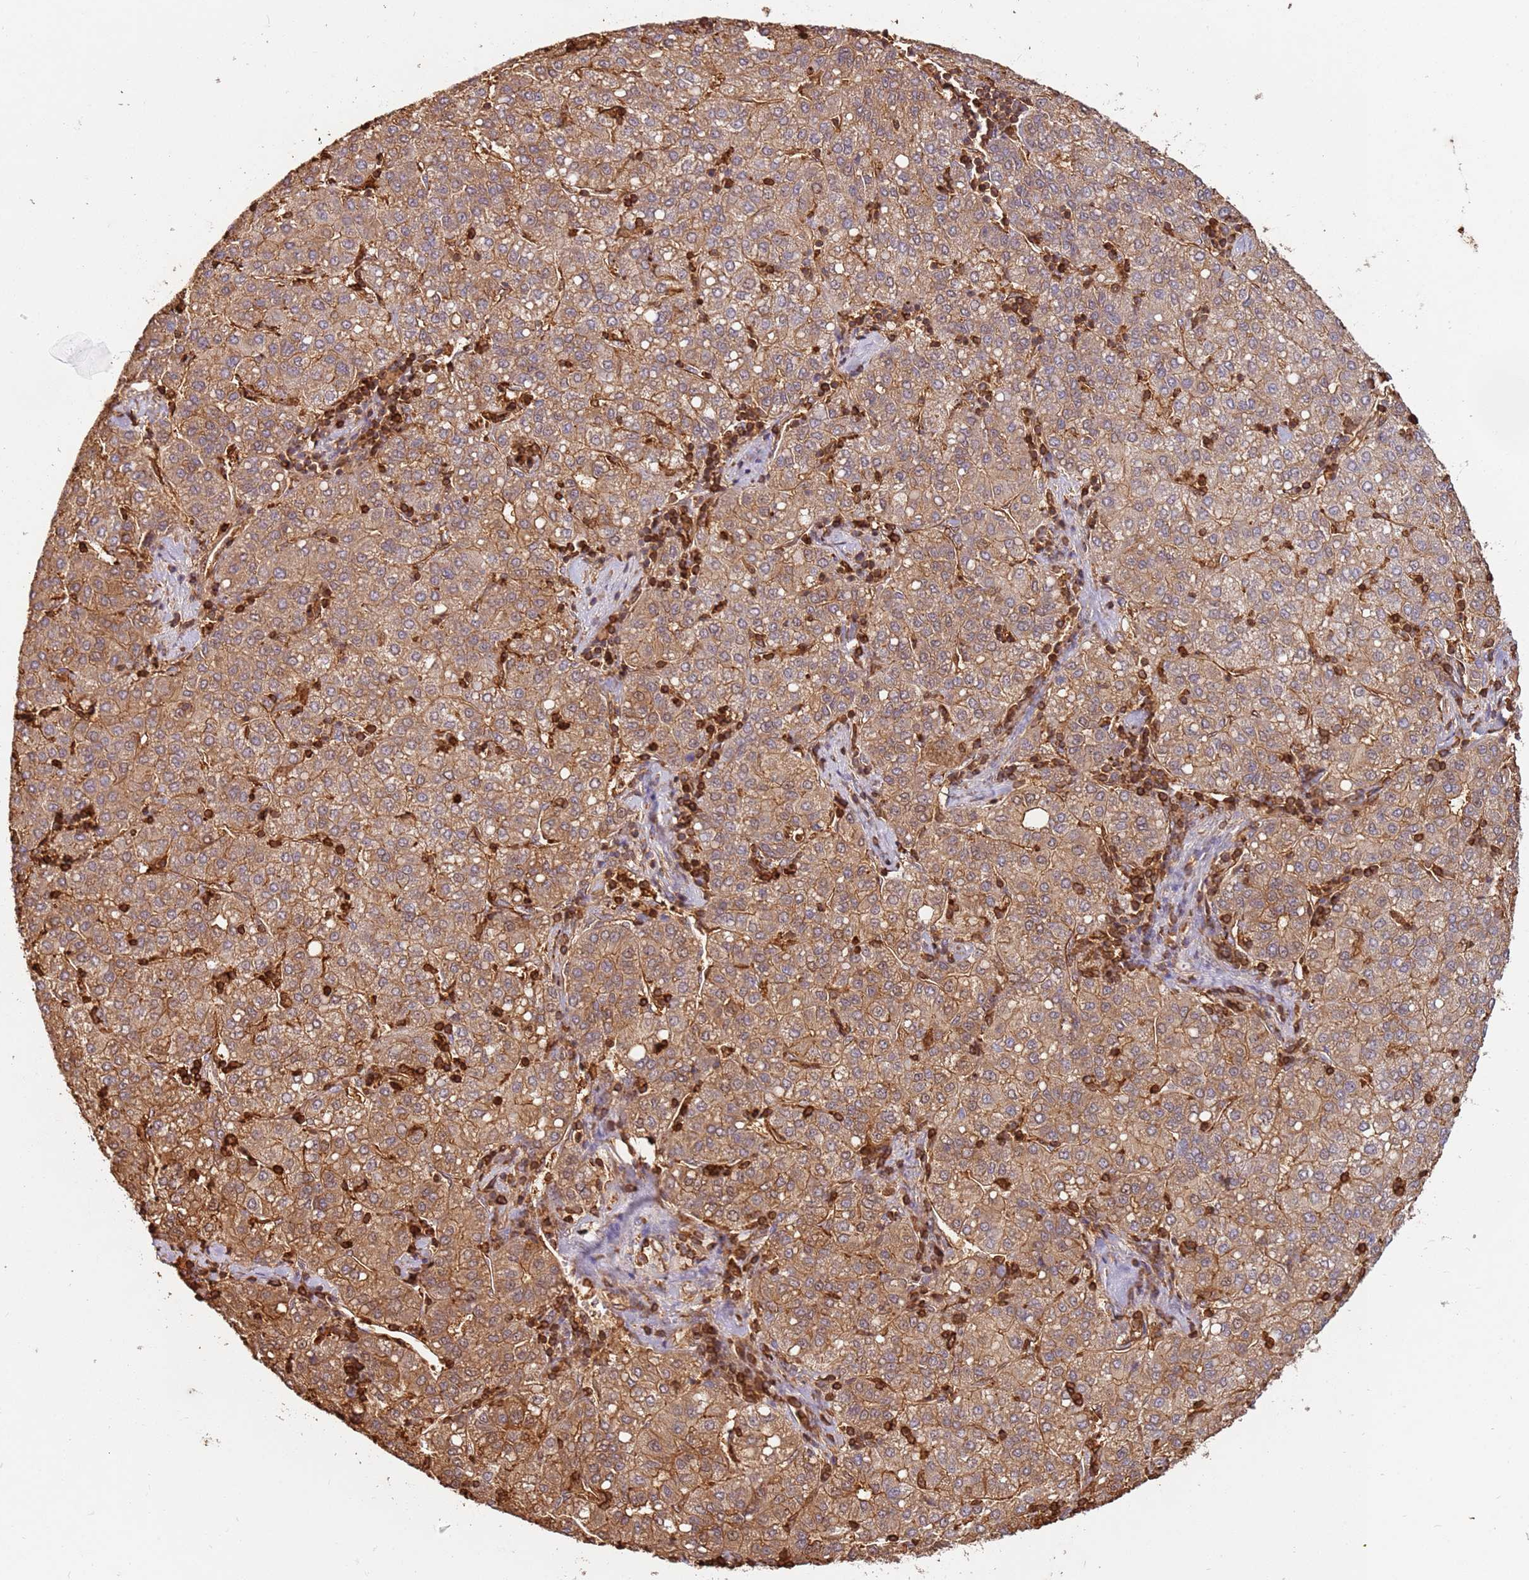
{"staining": {"intensity": "moderate", "quantity": ">75%", "location": "cytoplasmic/membranous"}, "tissue": "liver cancer", "cell_type": "Tumor cells", "image_type": "cancer", "snomed": [{"axis": "morphology", "description": "Carcinoma, Hepatocellular, NOS"}, {"axis": "topography", "description": "Liver"}], "caption": "Immunohistochemical staining of liver cancer exhibits moderate cytoplasmic/membranous protein expression in approximately >75% of tumor cells. Using DAB (brown) and hematoxylin (blue) stains, captured at high magnification using brightfield microscopy.", "gene": "OR6P1", "patient": {"sex": "male", "age": 65}}